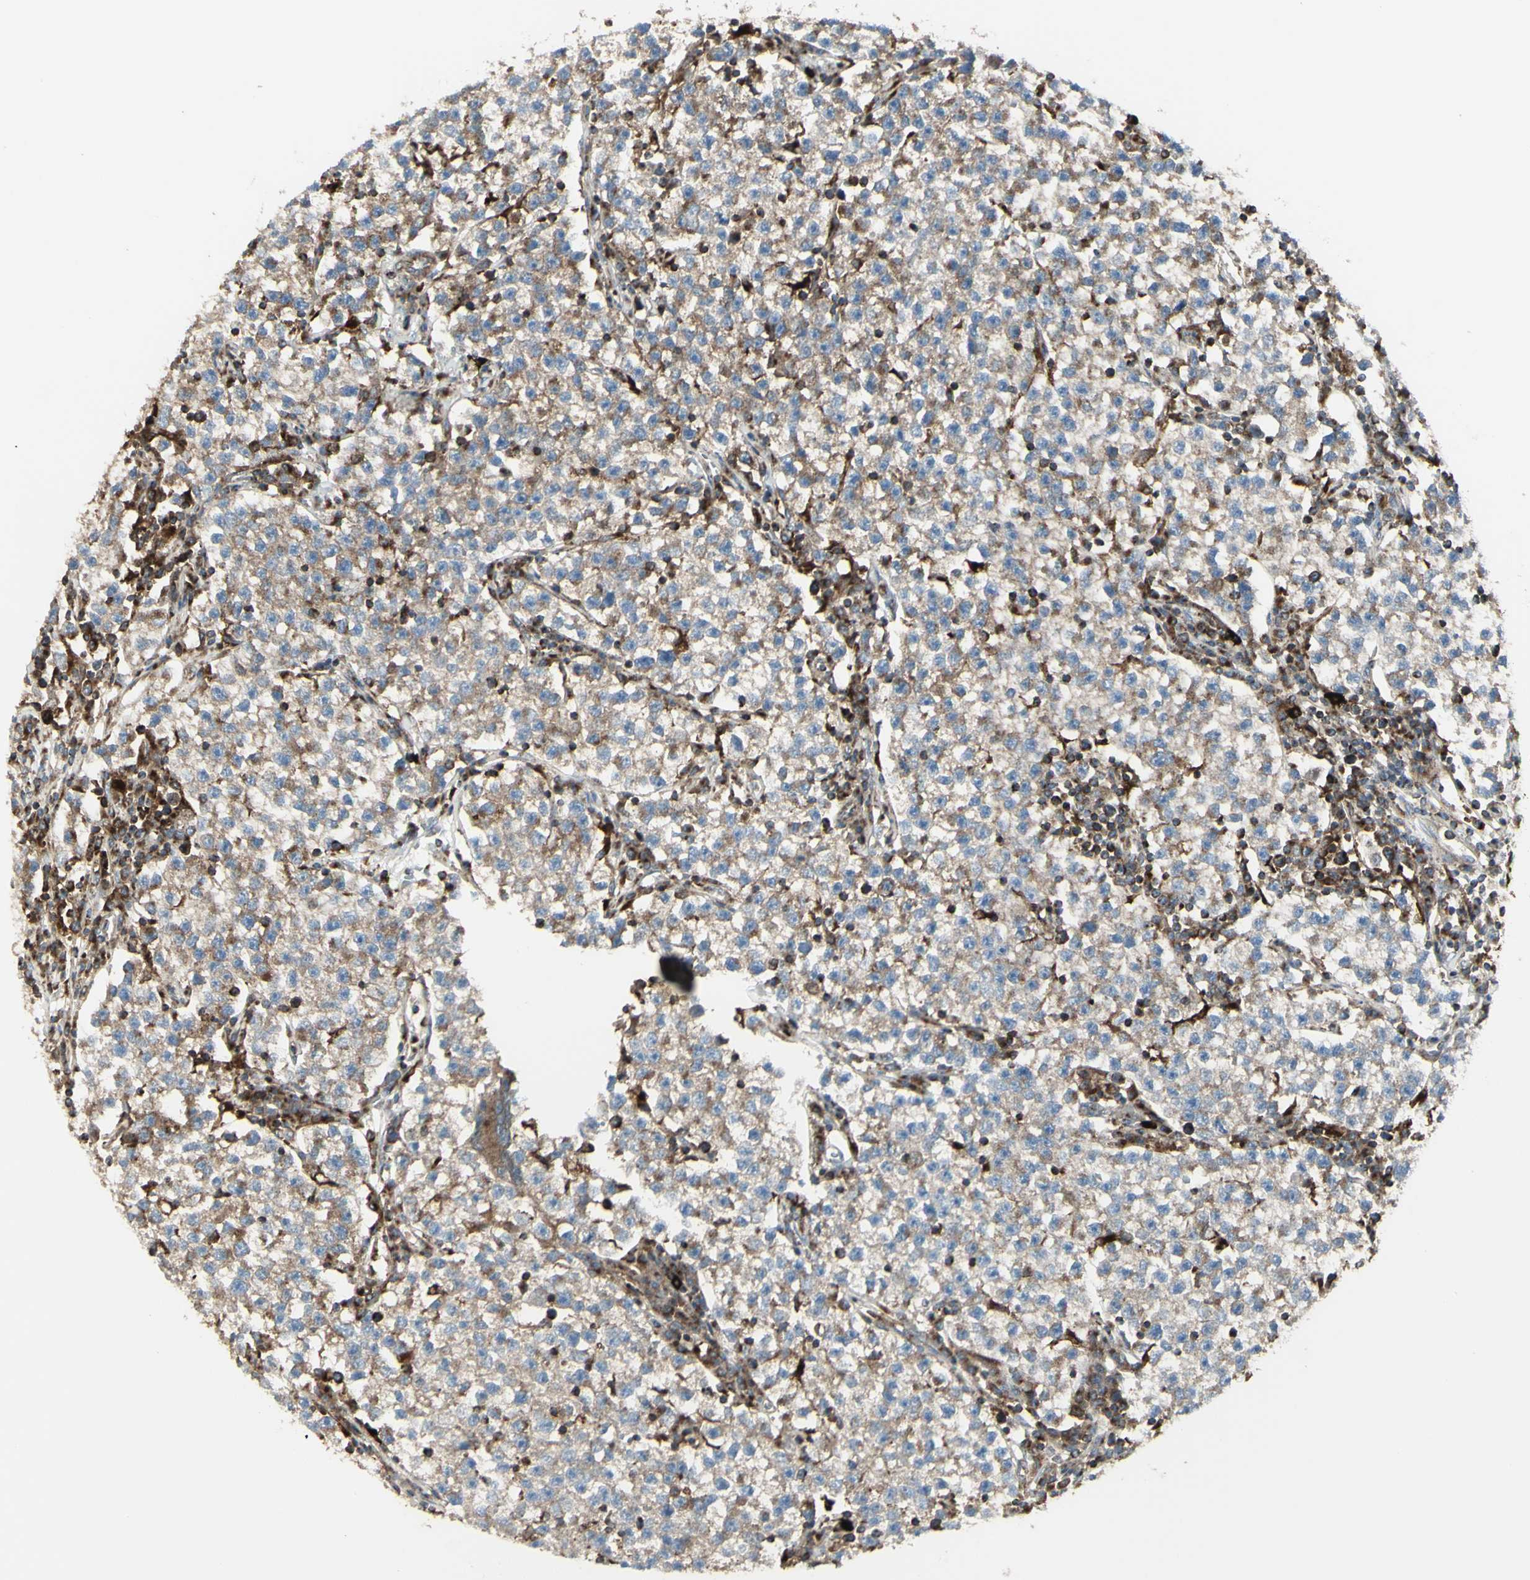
{"staining": {"intensity": "moderate", "quantity": ">75%", "location": "cytoplasmic/membranous"}, "tissue": "testis cancer", "cell_type": "Tumor cells", "image_type": "cancer", "snomed": [{"axis": "morphology", "description": "Seminoma, NOS"}, {"axis": "topography", "description": "Testis"}], "caption": "Brown immunohistochemical staining in human testis cancer (seminoma) shows moderate cytoplasmic/membranous staining in approximately >75% of tumor cells. The staining was performed using DAB to visualize the protein expression in brown, while the nuclei were stained in blue with hematoxylin (Magnification: 20x).", "gene": "NAPA", "patient": {"sex": "male", "age": 22}}